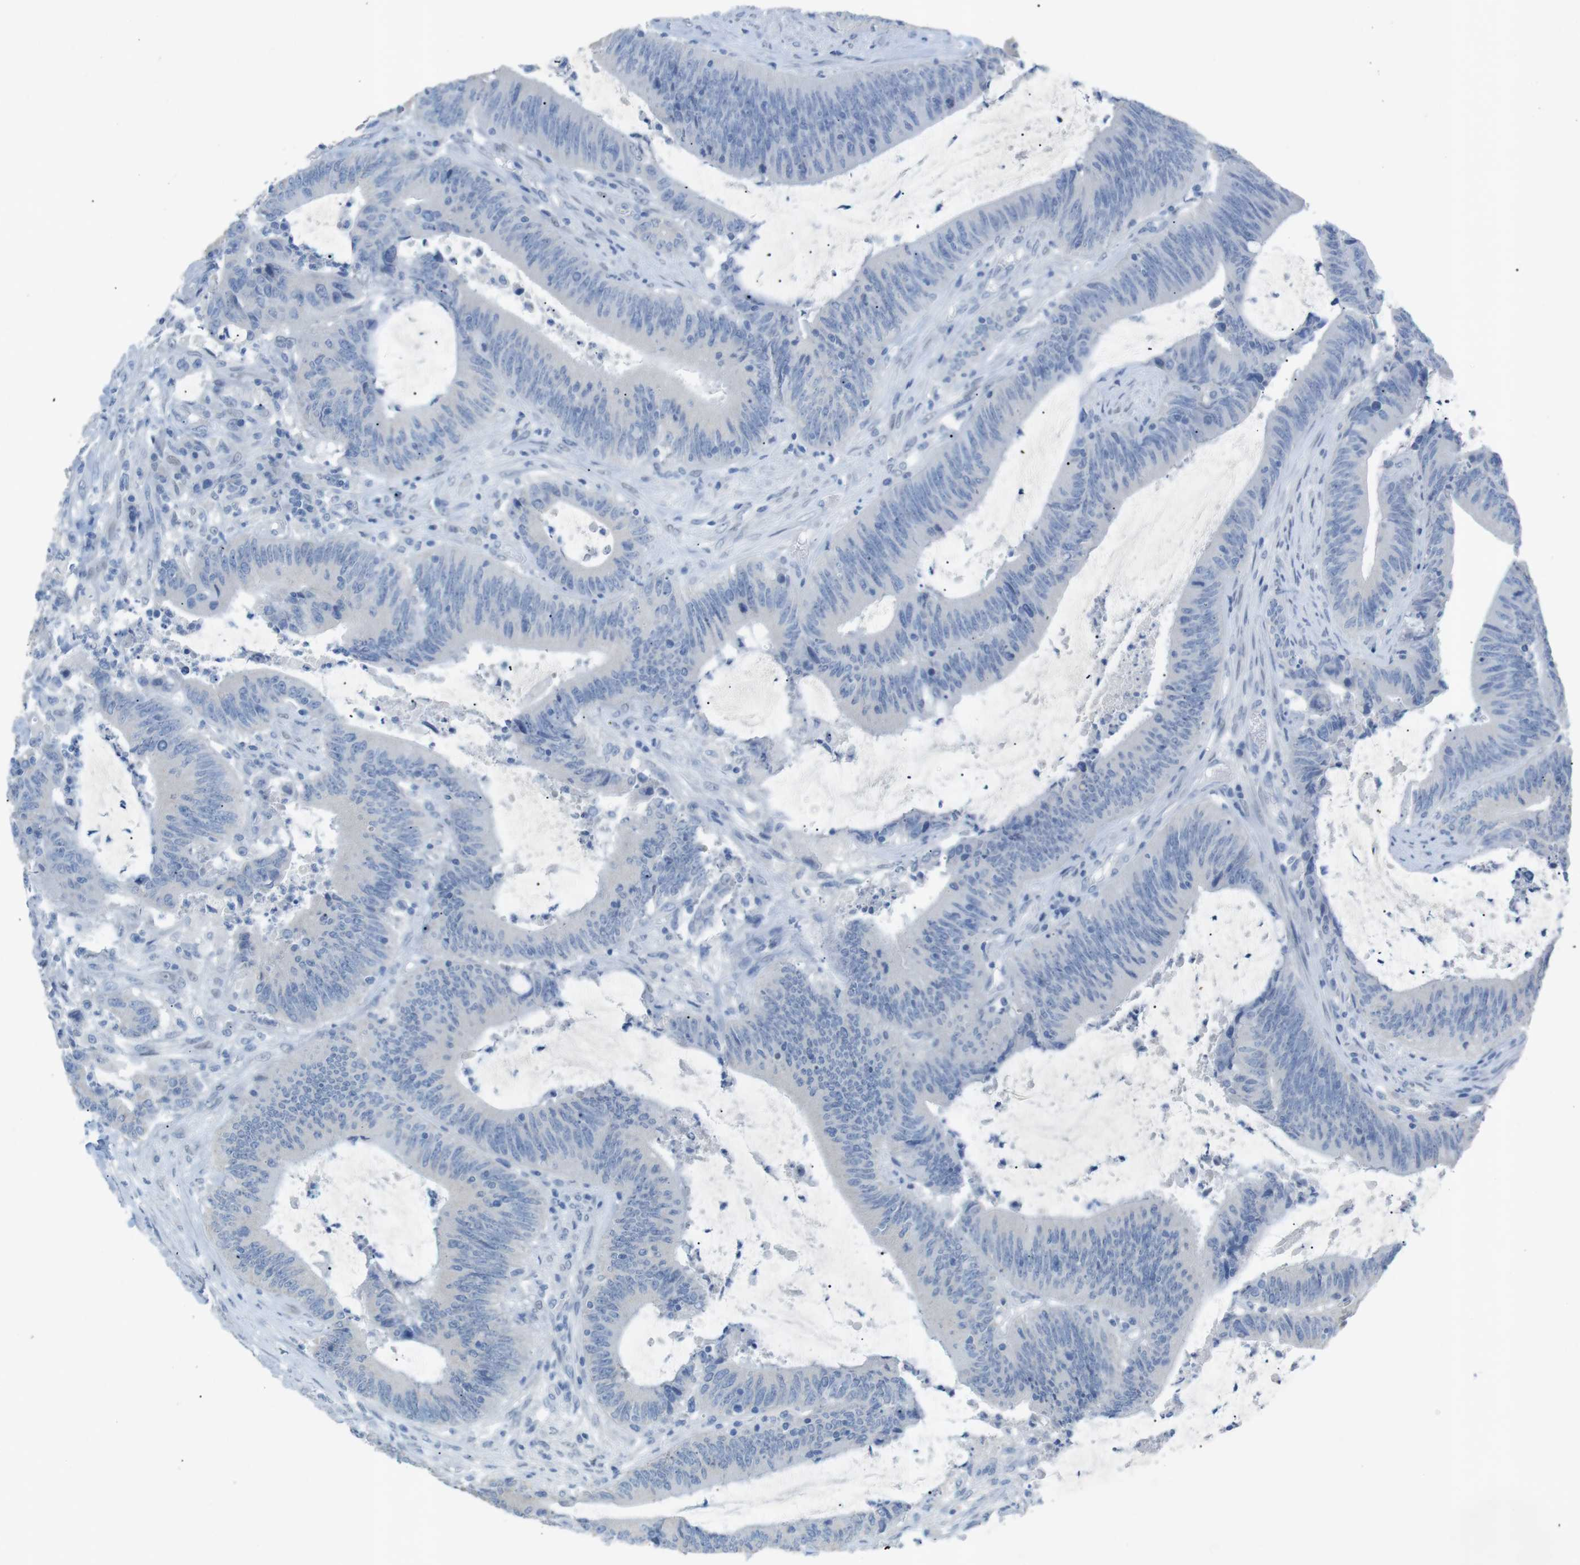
{"staining": {"intensity": "negative", "quantity": "none", "location": "none"}, "tissue": "colorectal cancer", "cell_type": "Tumor cells", "image_type": "cancer", "snomed": [{"axis": "morphology", "description": "Normal tissue, NOS"}, {"axis": "morphology", "description": "Adenocarcinoma, NOS"}, {"axis": "topography", "description": "Rectum"}], "caption": "A high-resolution micrograph shows IHC staining of adenocarcinoma (colorectal), which demonstrates no significant expression in tumor cells.", "gene": "SALL4", "patient": {"sex": "female", "age": 66}}